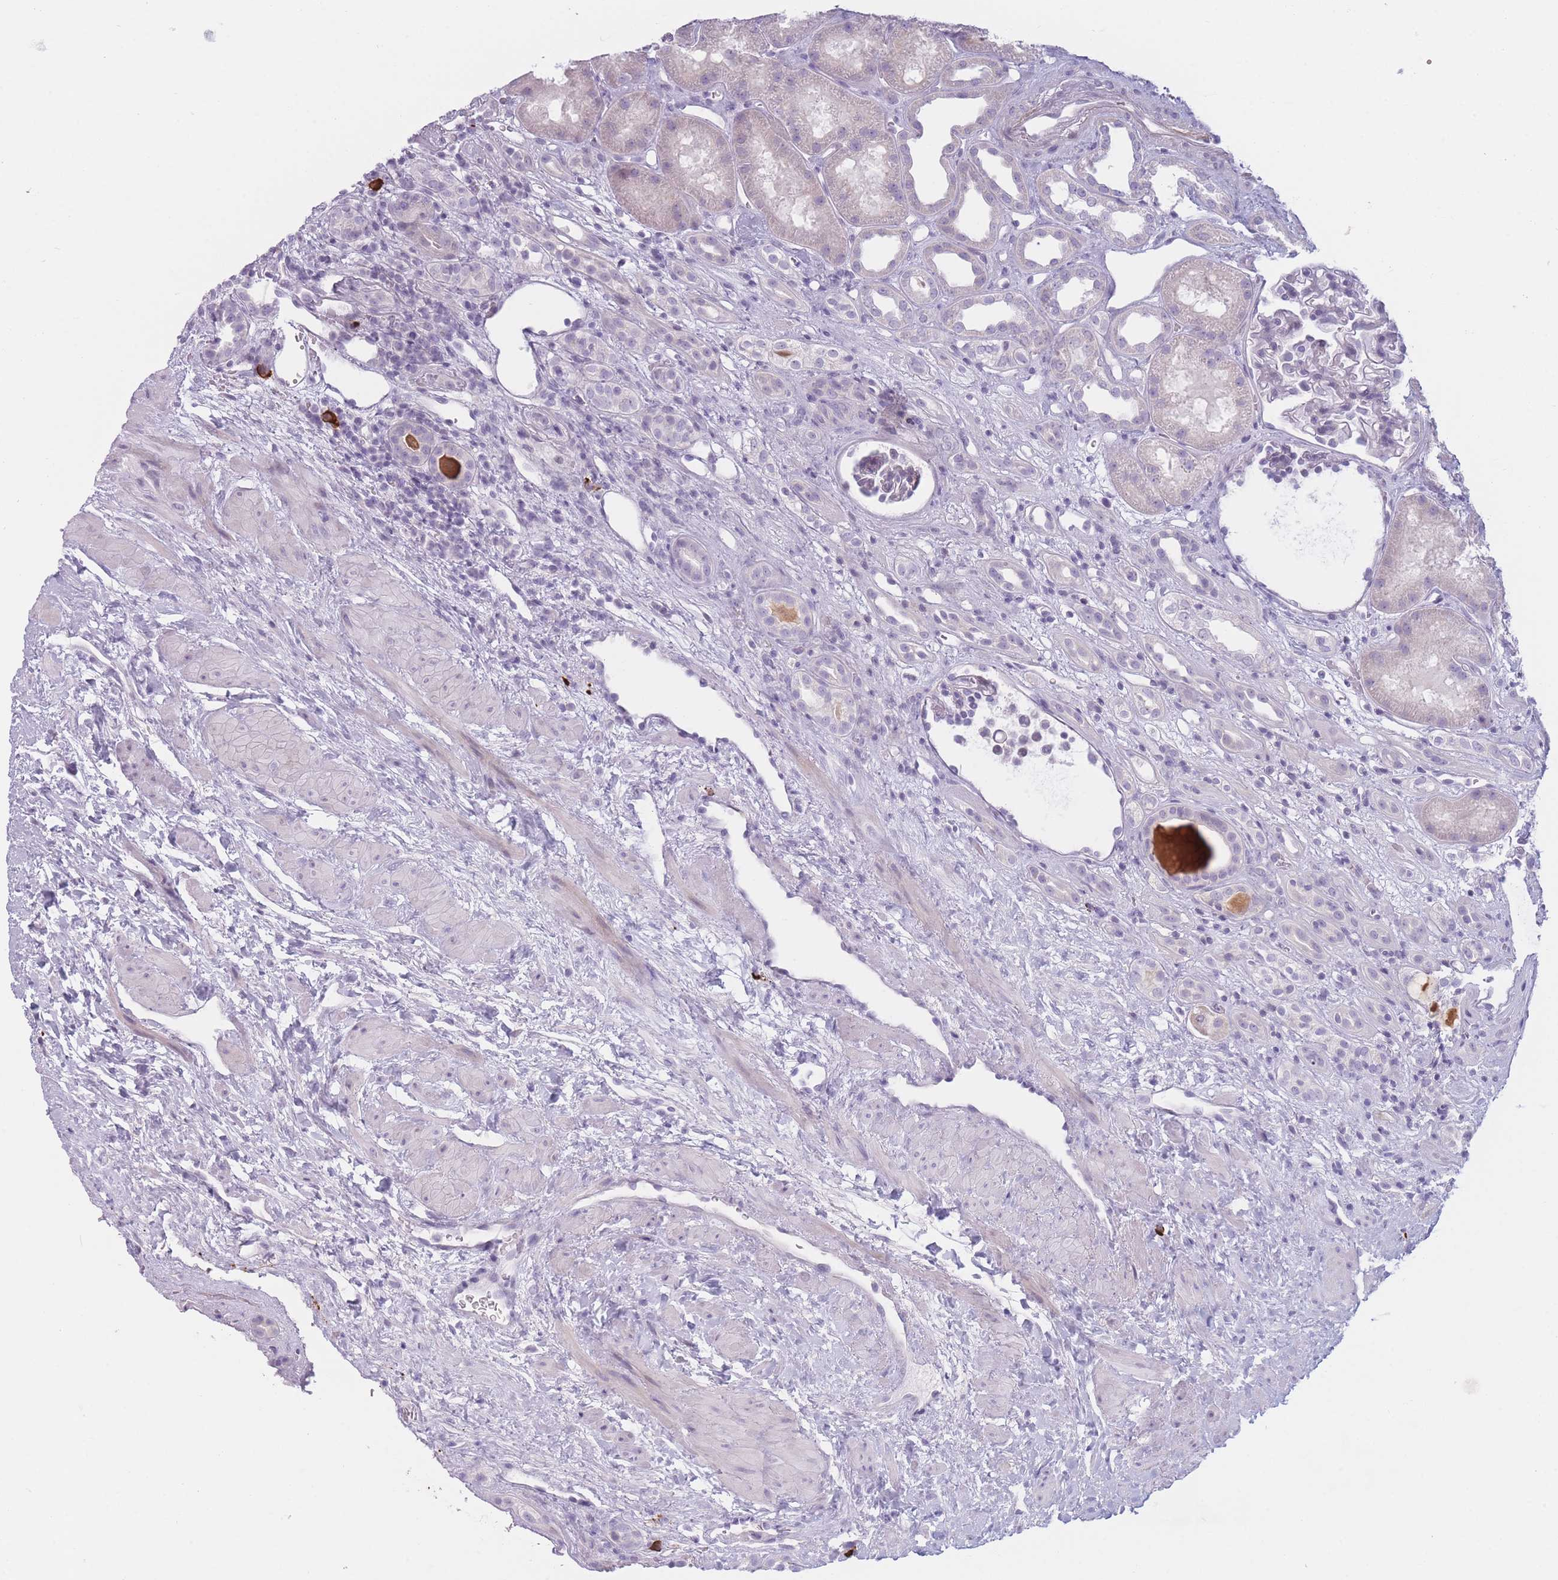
{"staining": {"intensity": "negative", "quantity": "none", "location": "none"}, "tissue": "kidney", "cell_type": "Cells in glomeruli", "image_type": "normal", "snomed": [{"axis": "morphology", "description": "Normal tissue, NOS"}, {"axis": "topography", "description": "Kidney"}], "caption": "This is an IHC image of benign human kidney. There is no expression in cells in glomeruli.", "gene": "PLEKHG2", "patient": {"sex": "male", "age": 61}}